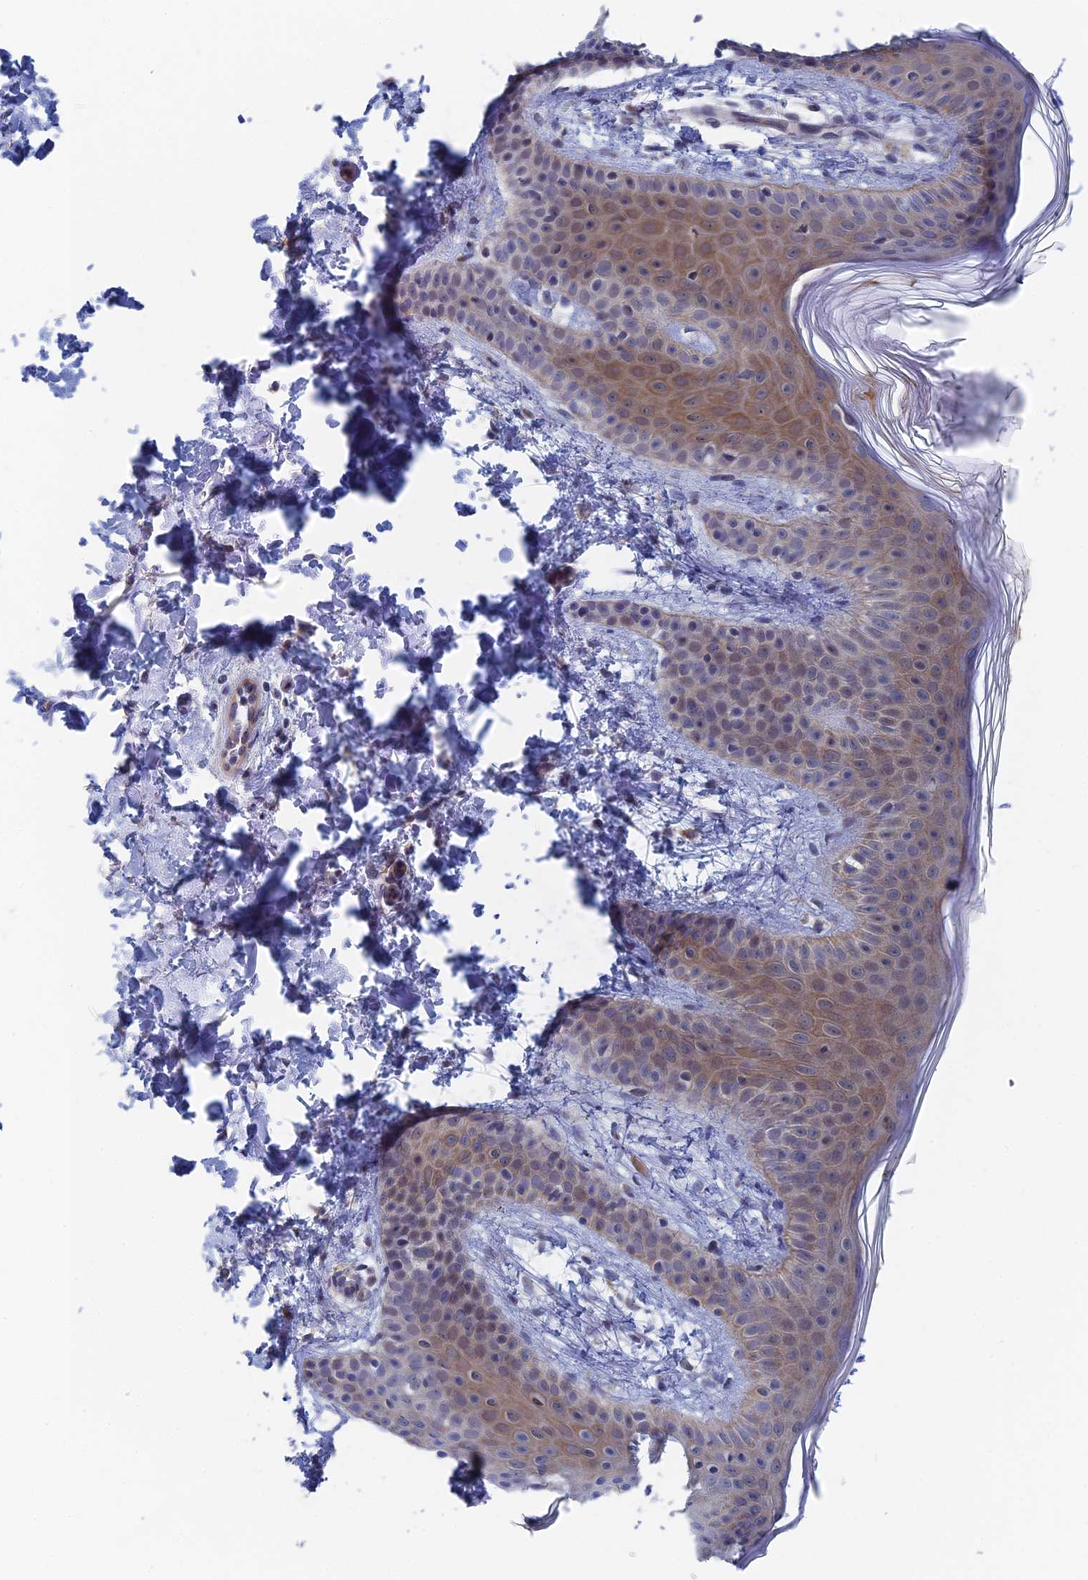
{"staining": {"intensity": "negative", "quantity": "none", "location": "none"}, "tissue": "skin", "cell_type": "Fibroblasts", "image_type": "normal", "snomed": [{"axis": "morphology", "description": "Normal tissue, NOS"}, {"axis": "topography", "description": "Skin"}], "caption": "This is an IHC photomicrograph of unremarkable human skin. There is no expression in fibroblasts.", "gene": "GMNC", "patient": {"sex": "male", "age": 36}}